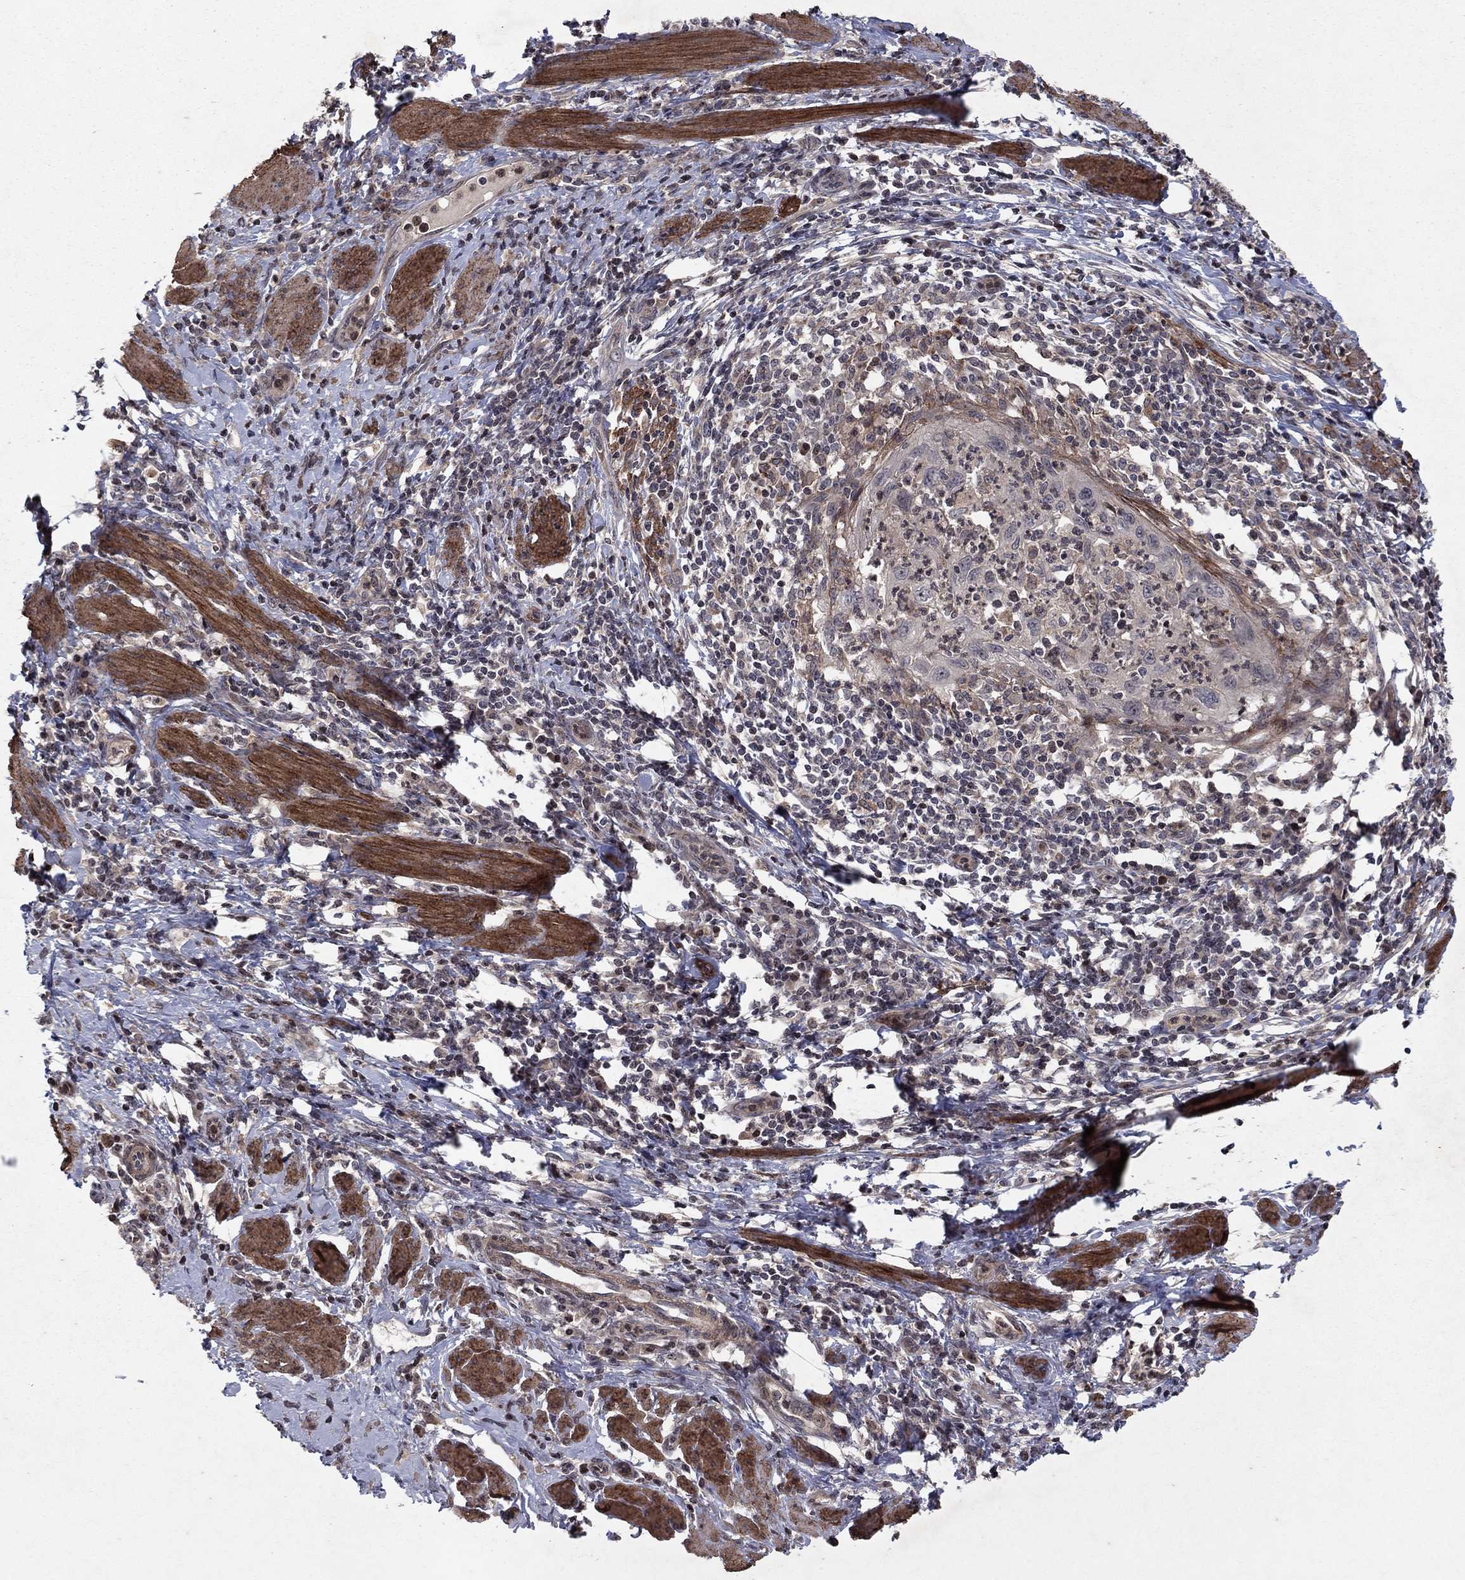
{"staining": {"intensity": "negative", "quantity": "none", "location": "none"}, "tissue": "cervical cancer", "cell_type": "Tumor cells", "image_type": "cancer", "snomed": [{"axis": "morphology", "description": "Squamous cell carcinoma, NOS"}, {"axis": "topography", "description": "Cervix"}], "caption": "This is an IHC photomicrograph of squamous cell carcinoma (cervical). There is no positivity in tumor cells.", "gene": "SORBS1", "patient": {"sex": "female", "age": 26}}